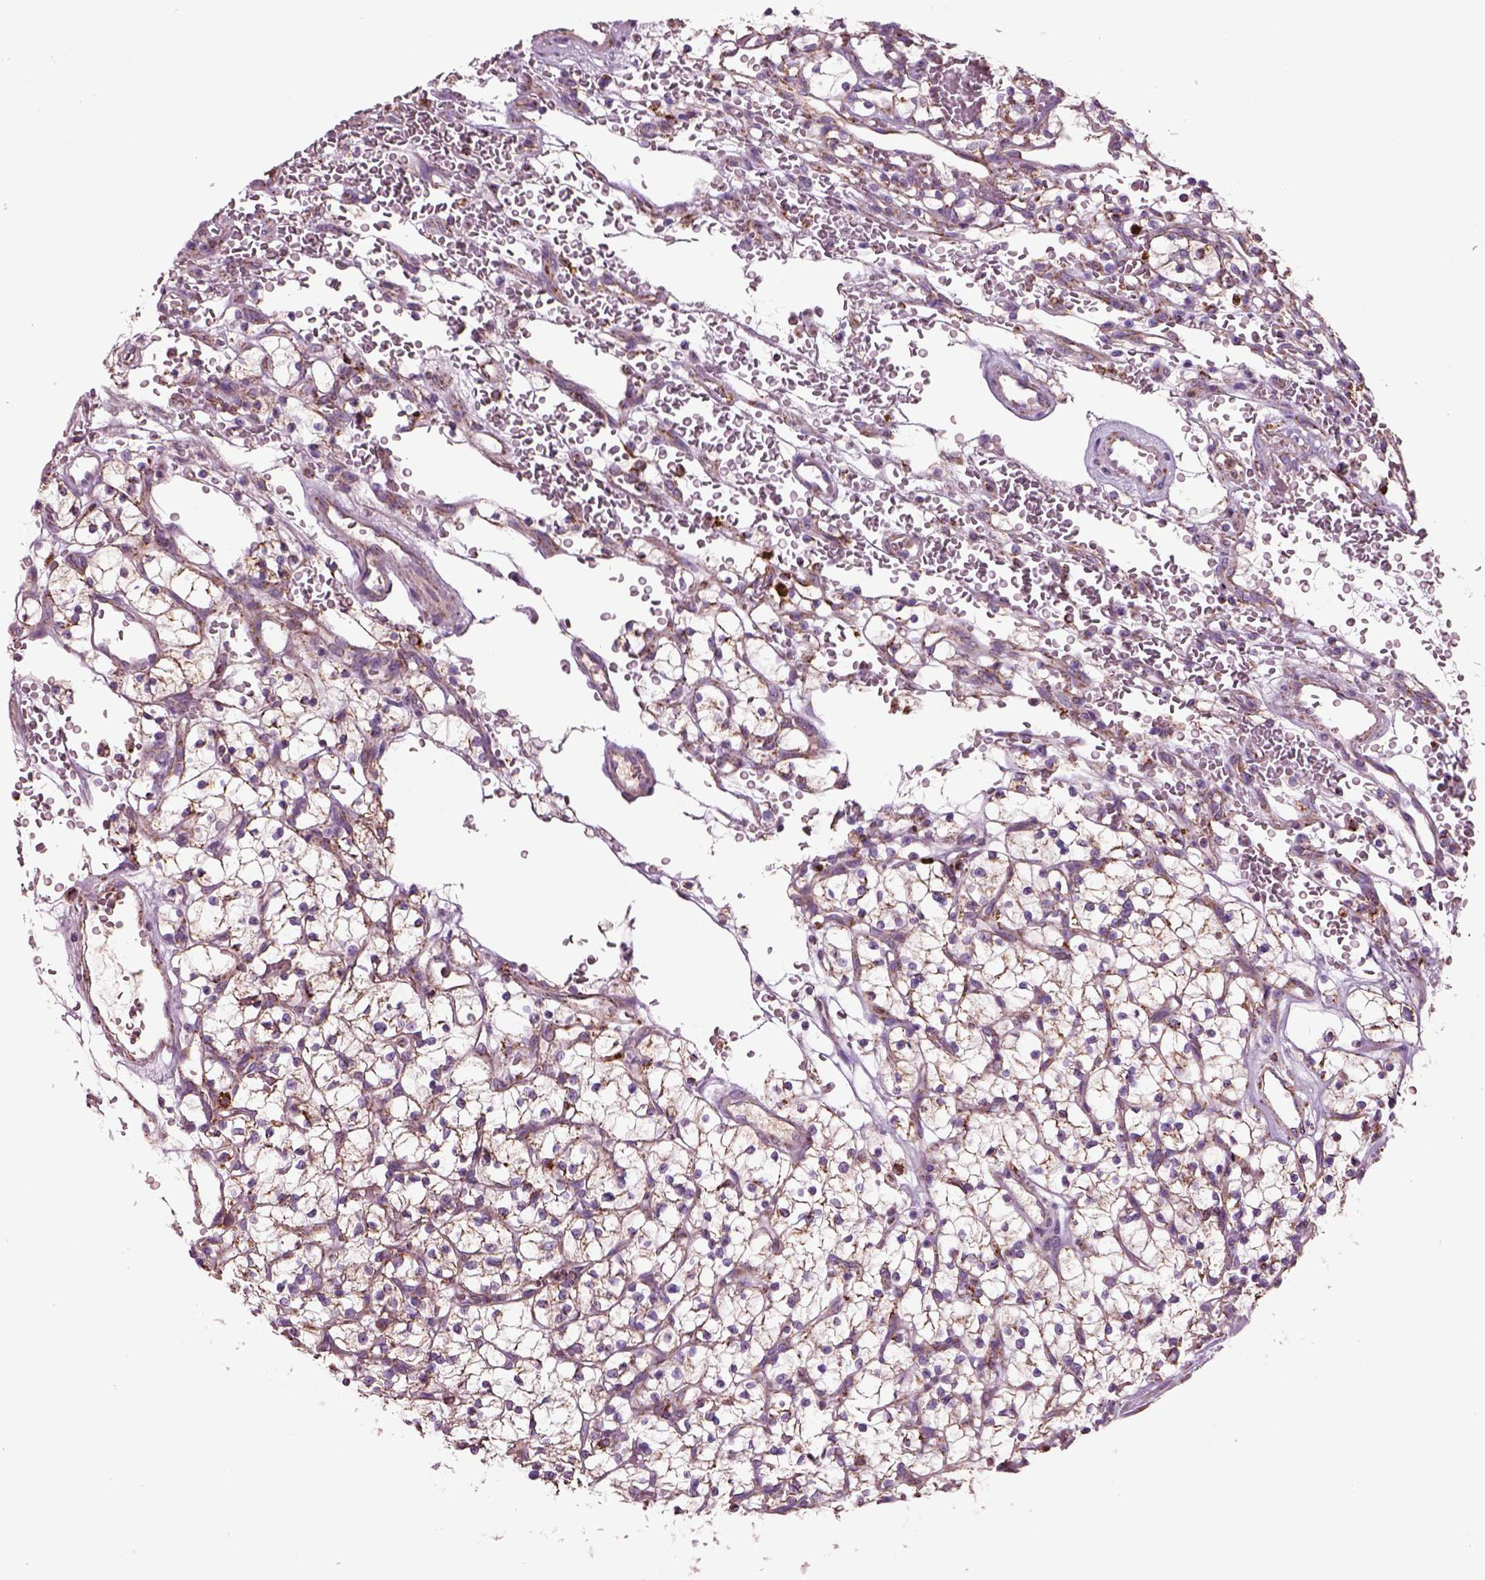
{"staining": {"intensity": "weak", "quantity": ">75%", "location": "cytoplasmic/membranous"}, "tissue": "renal cancer", "cell_type": "Tumor cells", "image_type": "cancer", "snomed": [{"axis": "morphology", "description": "Adenocarcinoma, NOS"}, {"axis": "topography", "description": "Kidney"}], "caption": "A low amount of weak cytoplasmic/membranous staining is present in about >75% of tumor cells in renal adenocarcinoma tissue. (IHC, brightfield microscopy, high magnification).", "gene": "SLC25A24", "patient": {"sex": "female", "age": 64}}